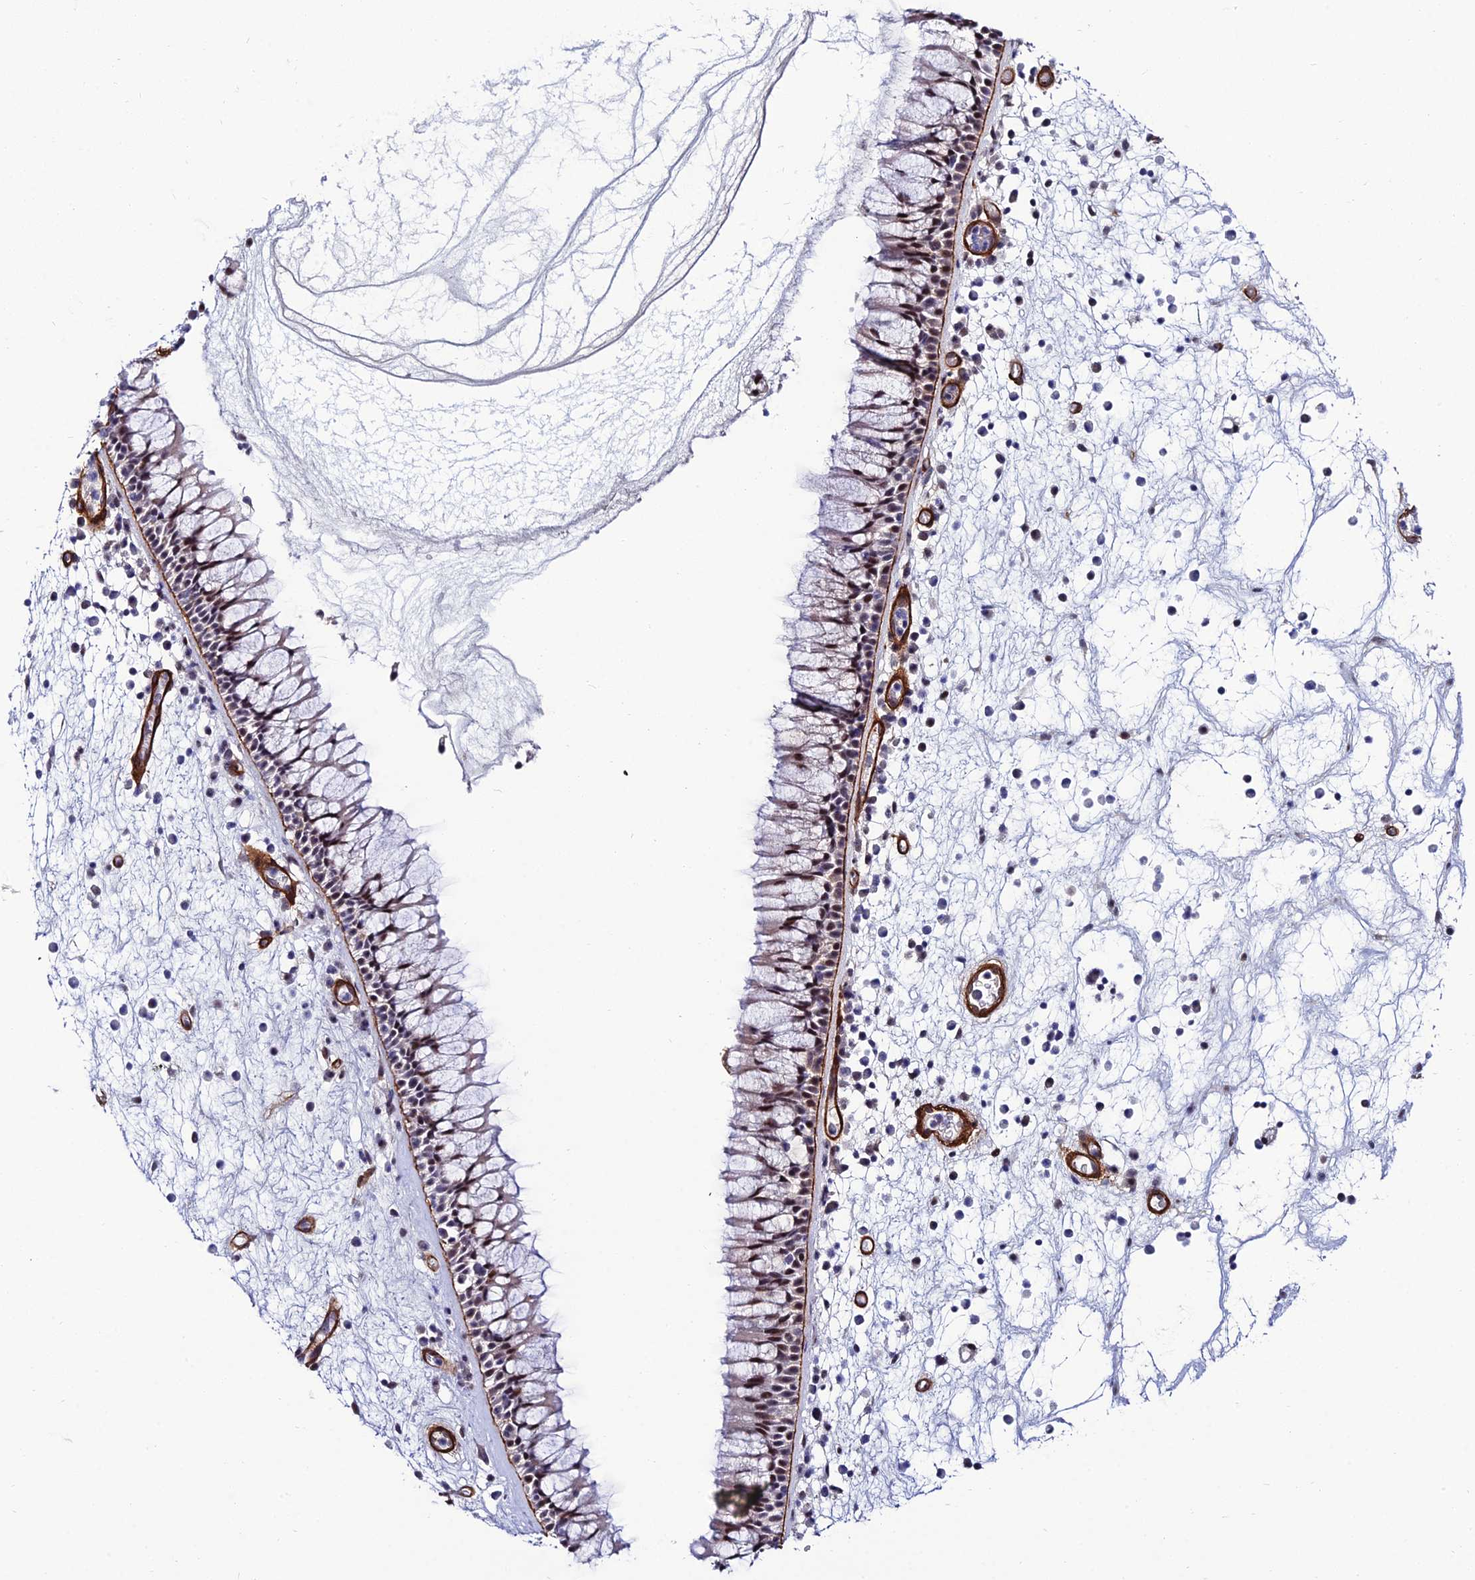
{"staining": {"intensity": "moderate", "quantity": "25%-75%", "location": "nuclear"}, "tissue": "nasopharynx", "cell_type": "Respiratory epithelial cells", "image_type": "normal", "snomed": [{"axis": "morphology", "description": "Normal tissue, NOS"}, {"axis": "morphology", "description": "Inflammation, NOS"}, {"axis": "morphology", "description": "Malignant melanoma, Metastatic site"}, {"axis": "topography", "description": "Nasopharynx"}], "caption": "Immunohistochemistry (IHC) image of benign nasopharynx stained for a protein (brown), which shows medium levels of moderate nuclear positivity in approximately 25%-75% of respiratory epithelial cells.", "gene": "SYT15B", "patient": {"sex": "male", "age": 70}}